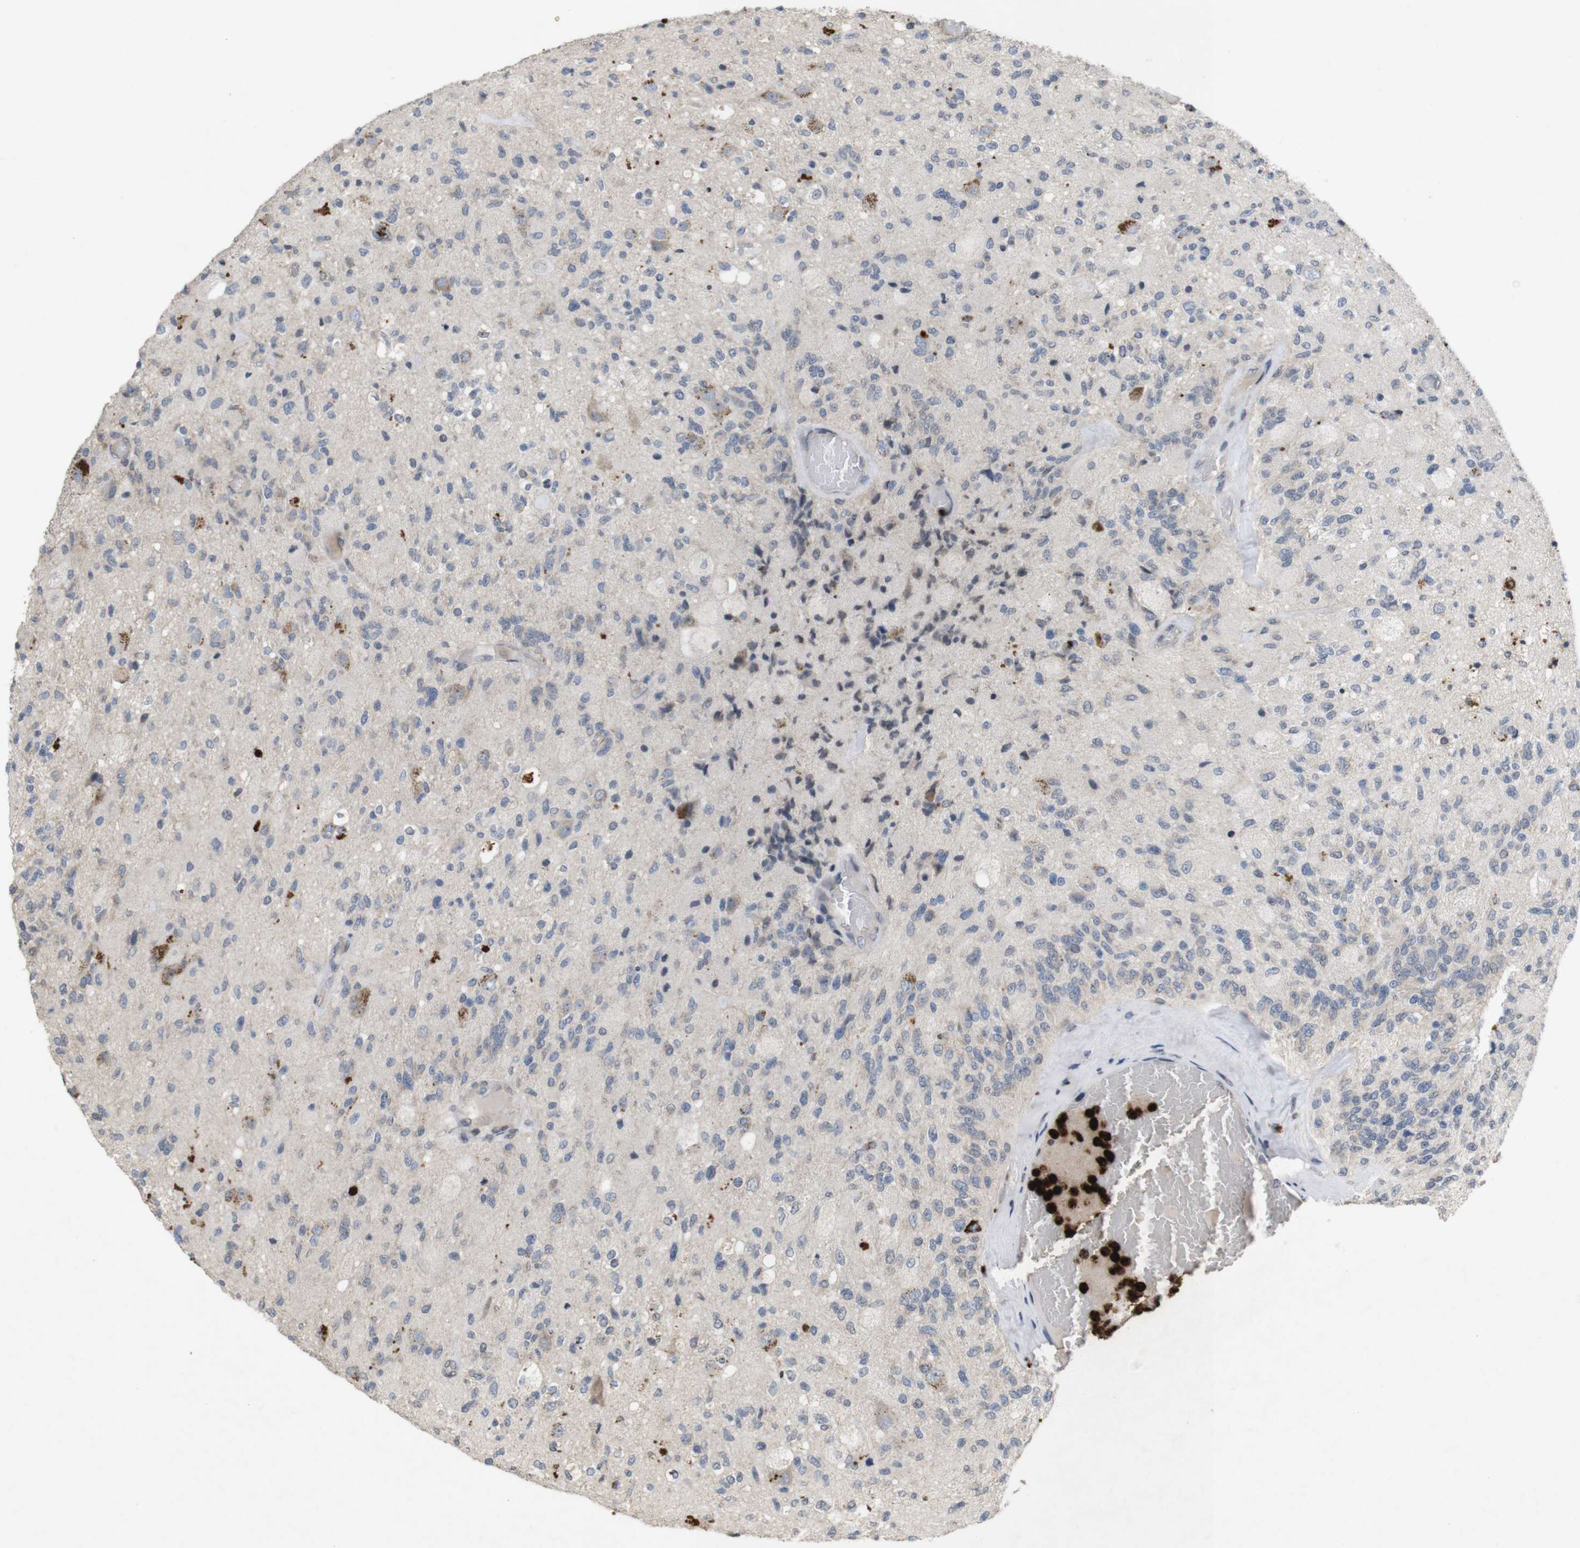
{"staining": {"intensity": "moderate", "quantity": "<25%", "location": "cytoplasmic/membranous"}, "tissue": "glioma", "cell_type": "Tumor cells", "image_type": "cancer", "snomed": [{"axis": "morphology", "description": "Normal tissue, NOS"}, {"axis": "morphology", "description": "Glioma, malignant, High grade"}, {"axis": "topography", "description": "Cerebral cortex"}], "caption": "This histopathology image shows malignant glioma (high-grade) stained with immunohistochemistry to label a protein in brown. The cytoplasmic/membranous of tumor cells show moderate positivity for the protein. Nuclei are counter-stained blue.", "gene": "TSPAN14", "patient": {"sex": "male", "age": 77}}